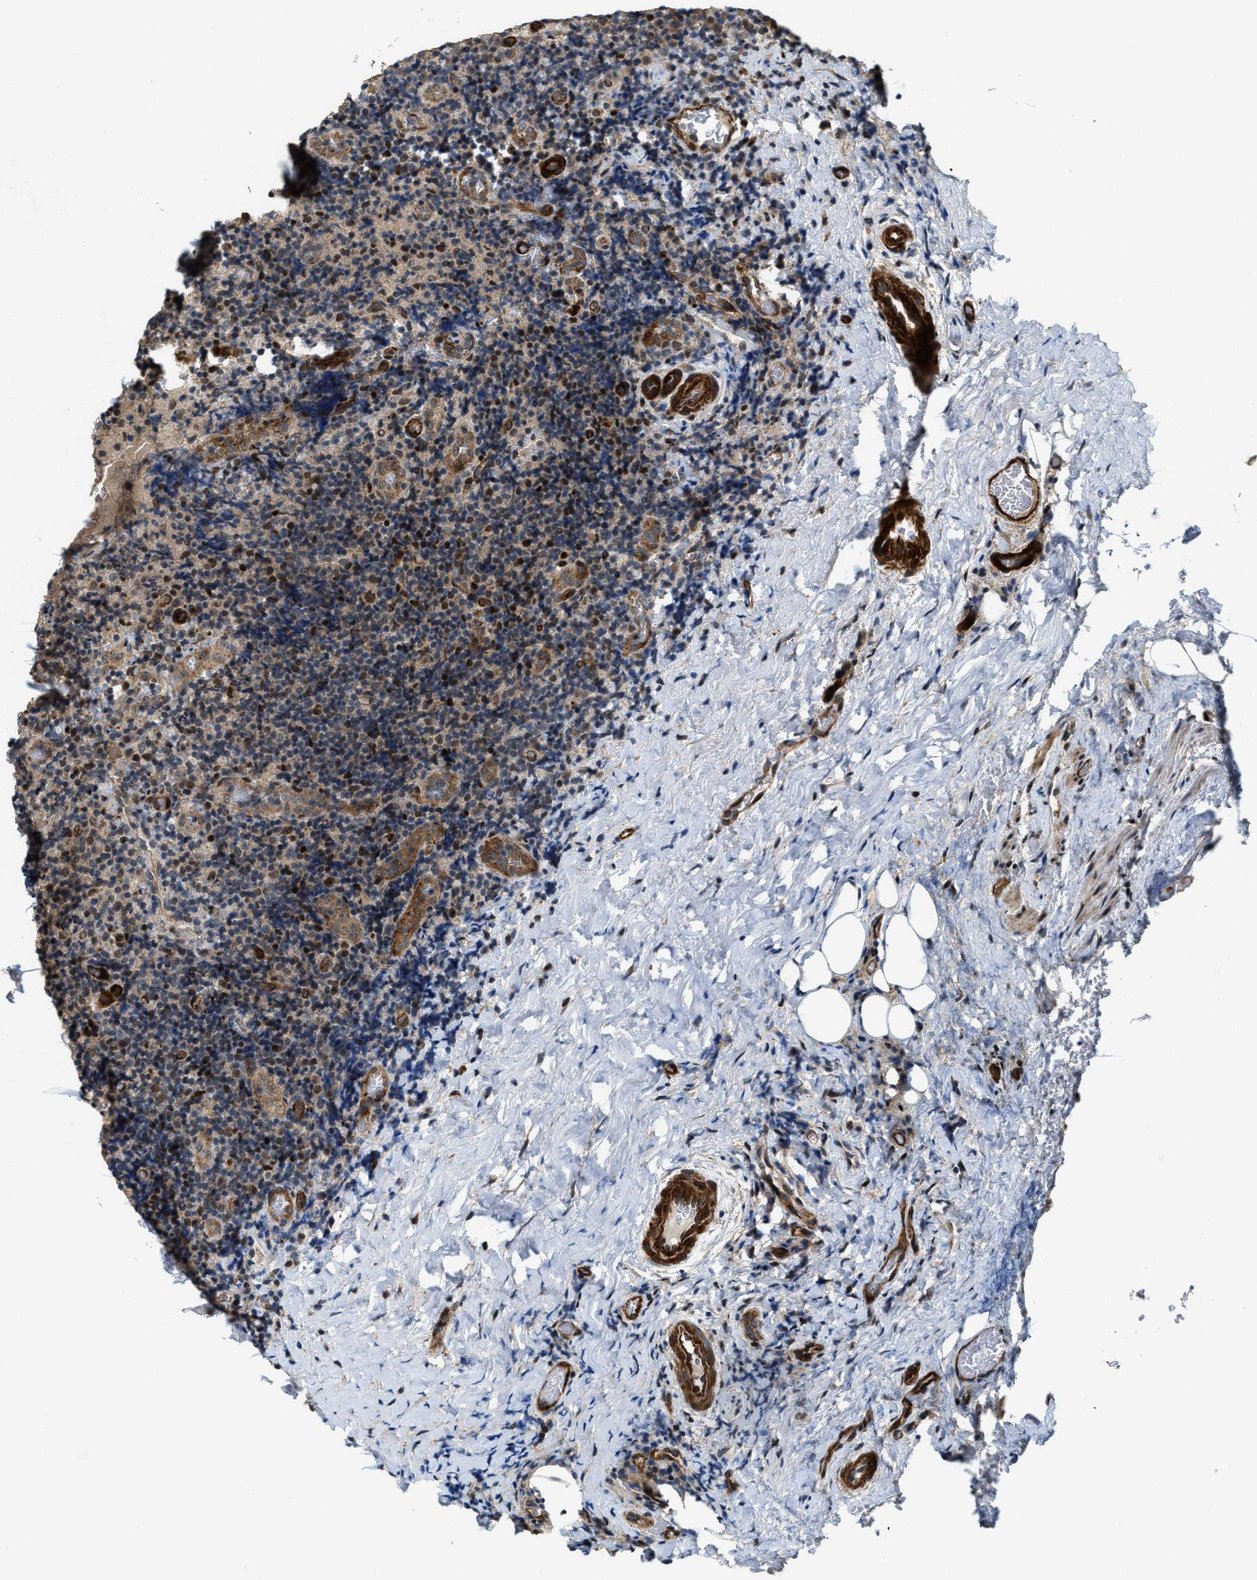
{"staining": {"intensity": "moderate", "quantity": "<25%", "location": "cytoplasmic/membranous,nuclear"}, "tissue": "lymphoma", "cell_type": "Tumor cells", "image_type": "cancer", "snomed": [{"axis": "morphology", "description": "Malignant lymphoma, non-Hodgkin's type, High grade"}, {"axis": "topography", "description": "Tonsil"}], "caption": "High-grade malignant lymphoma, non-Hodgkin's type stained with a protein marker demonstrates moderate staining in tumor cells.", "gene": "DPF2", "patient": {"sex": "female", "age": 36}}